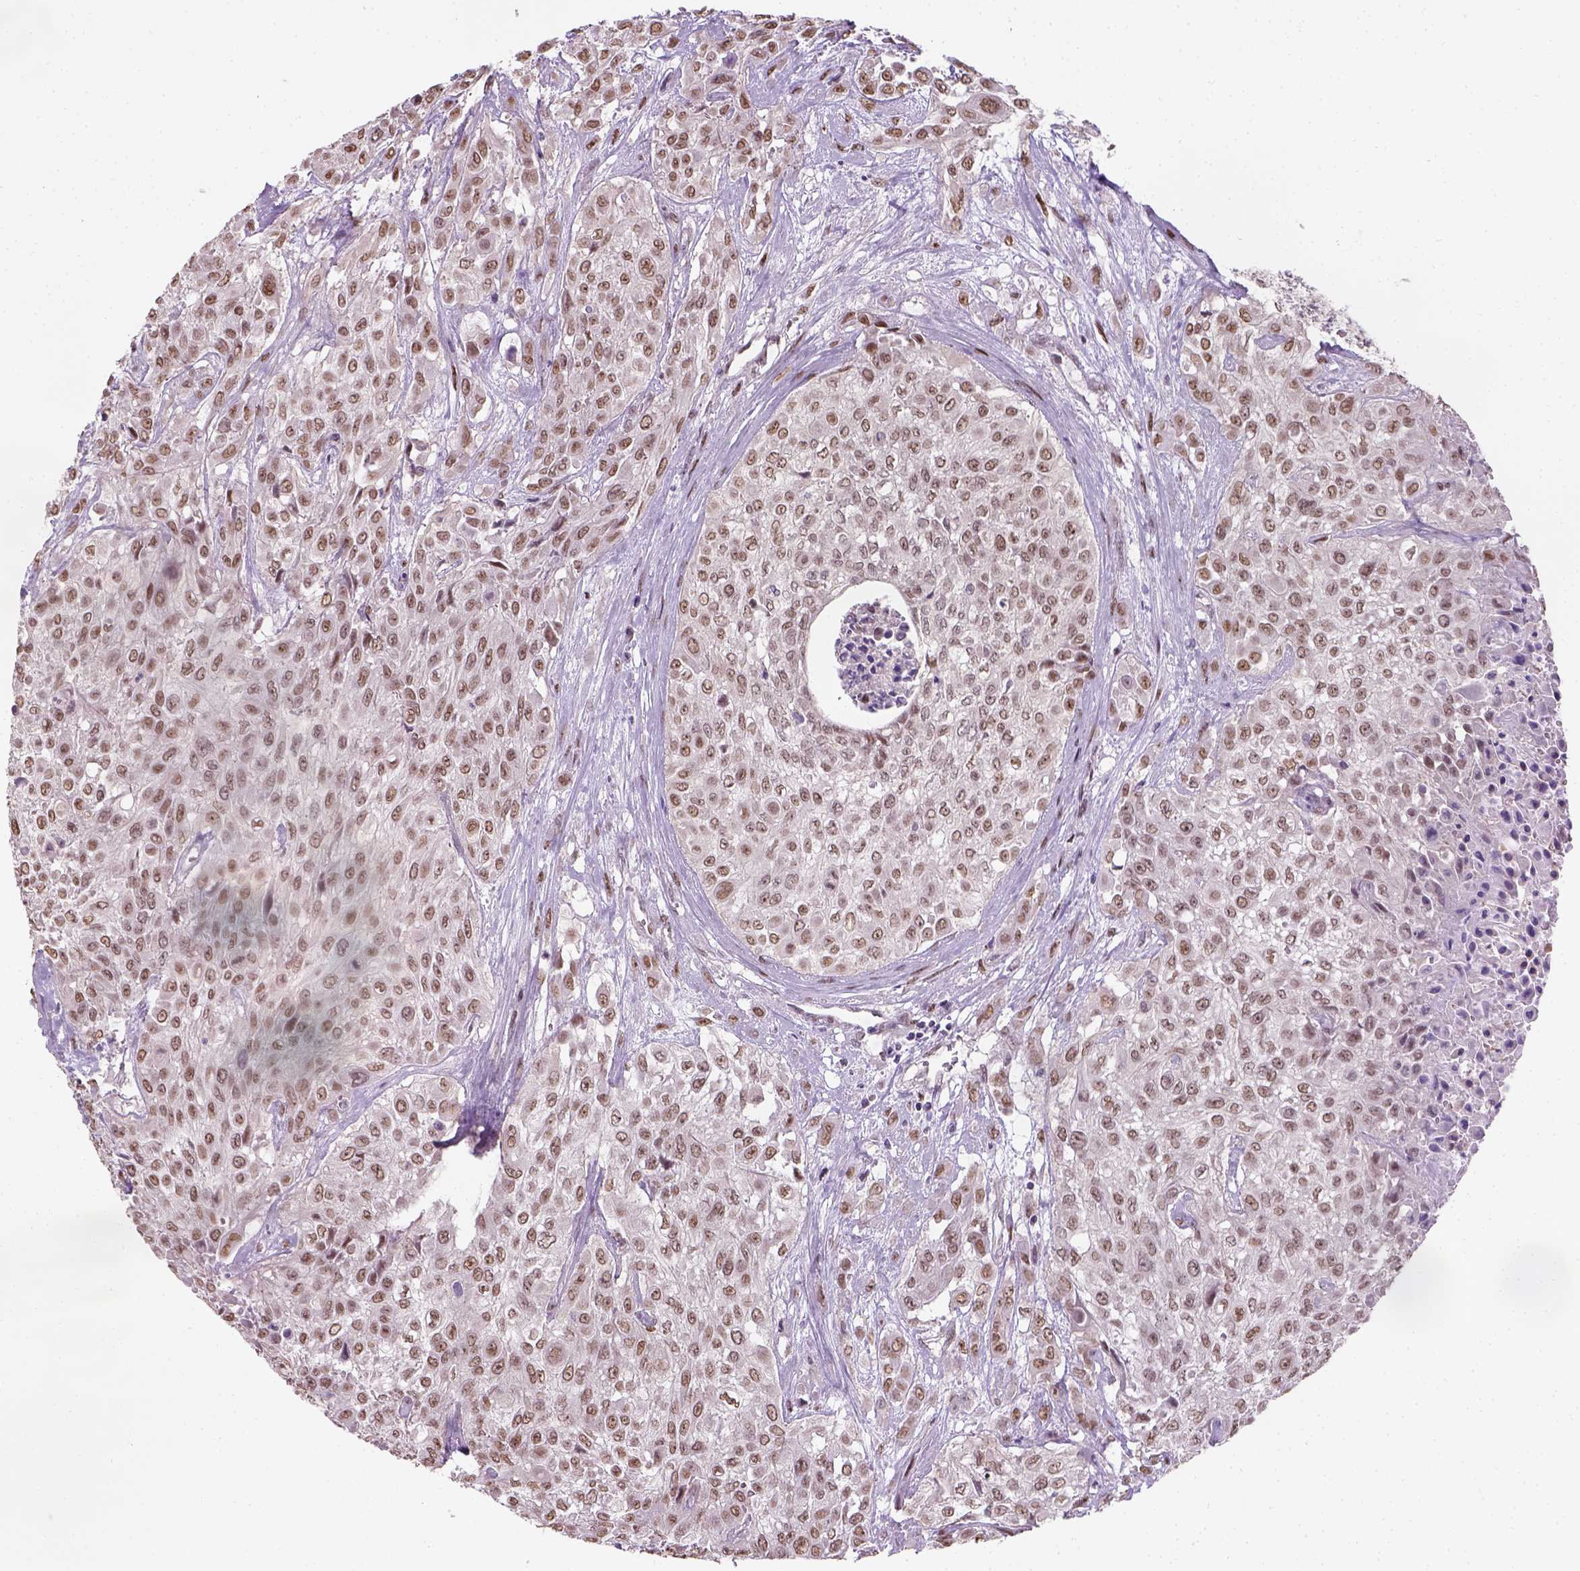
{"staining": {"intensity": "moderate", "quantity": ">75%", "location": "nuclear"}, "tissue": "urothelial cancer", "cell_type": "Tumor cells", "image_type": "cancer", "snomed": [{"axis": "morphology", "description": "Urothelial carcinoma, High grade"}, {"axis": "topography", "description": "Urinary bladder"}], "caption": "Urothelial cancer was stained to show a protein in brown. There is medium levels of moderate nuclear positivity in about >75% of tumor cells. (Stains: DAB in brown, nuclei in blue, Microscopy: brightfield microscopy at high magnification).", "gene": "C1orf112", "patient": {"sex": "male", "age": 57}}